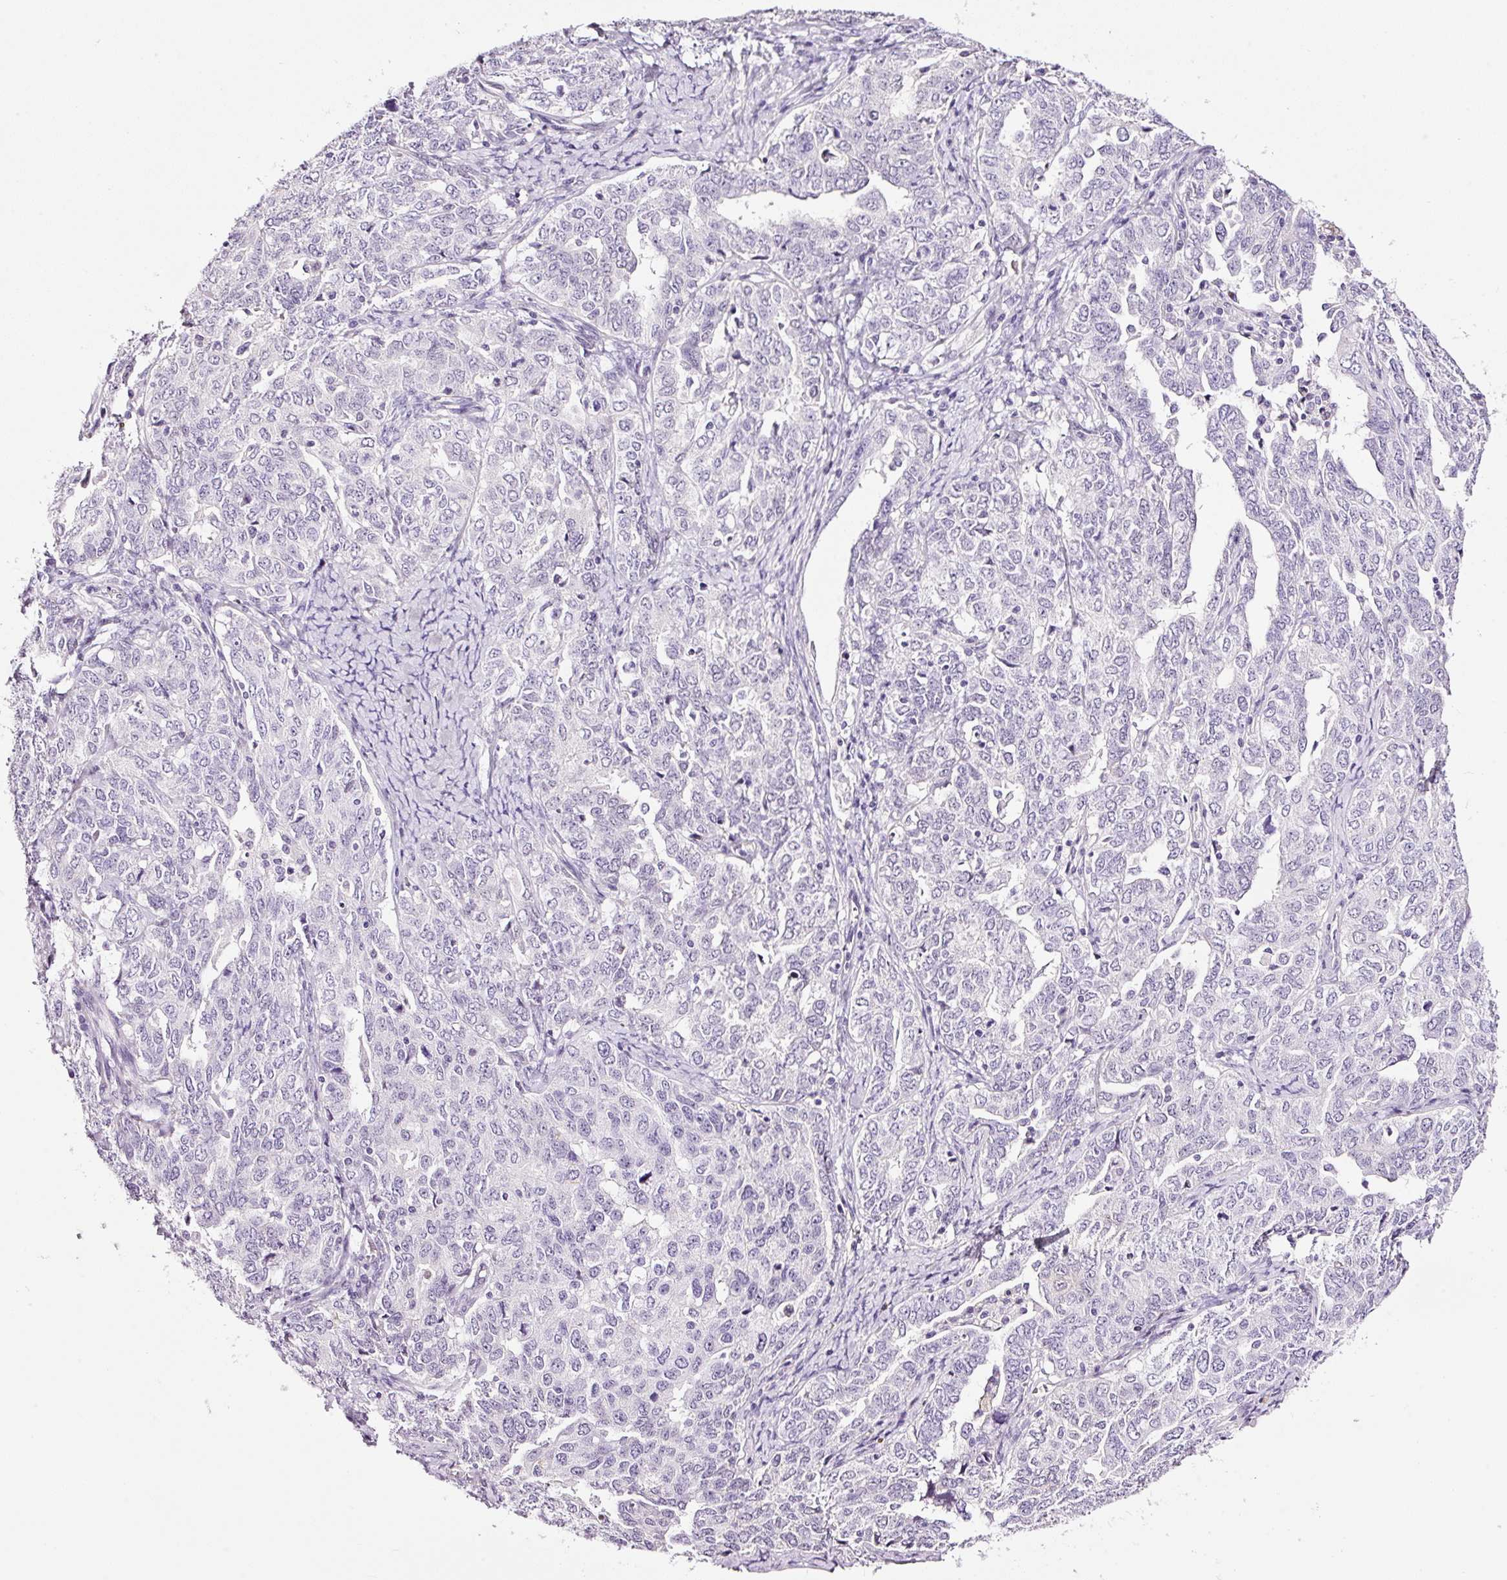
{"staining": {"intensity": "negative", "quantity": "none", "location": "none"}, "tissue": "ovarian cancer", "cell_type": "Tumor cells", "image_type": "cancer", "snomed": [{"axis": "morphology", "description": "Carcinoma, endometroid"}, {"axis": "topography", "description": "Ovary"}], "caption": "The immunohistochemistry histopathology image has no significant expression in tumor cells of ovarian cancer (endometroid carcinoma) tissue.", "gene": "RTF2", "patient": {"sex": "female", "age": 62}}